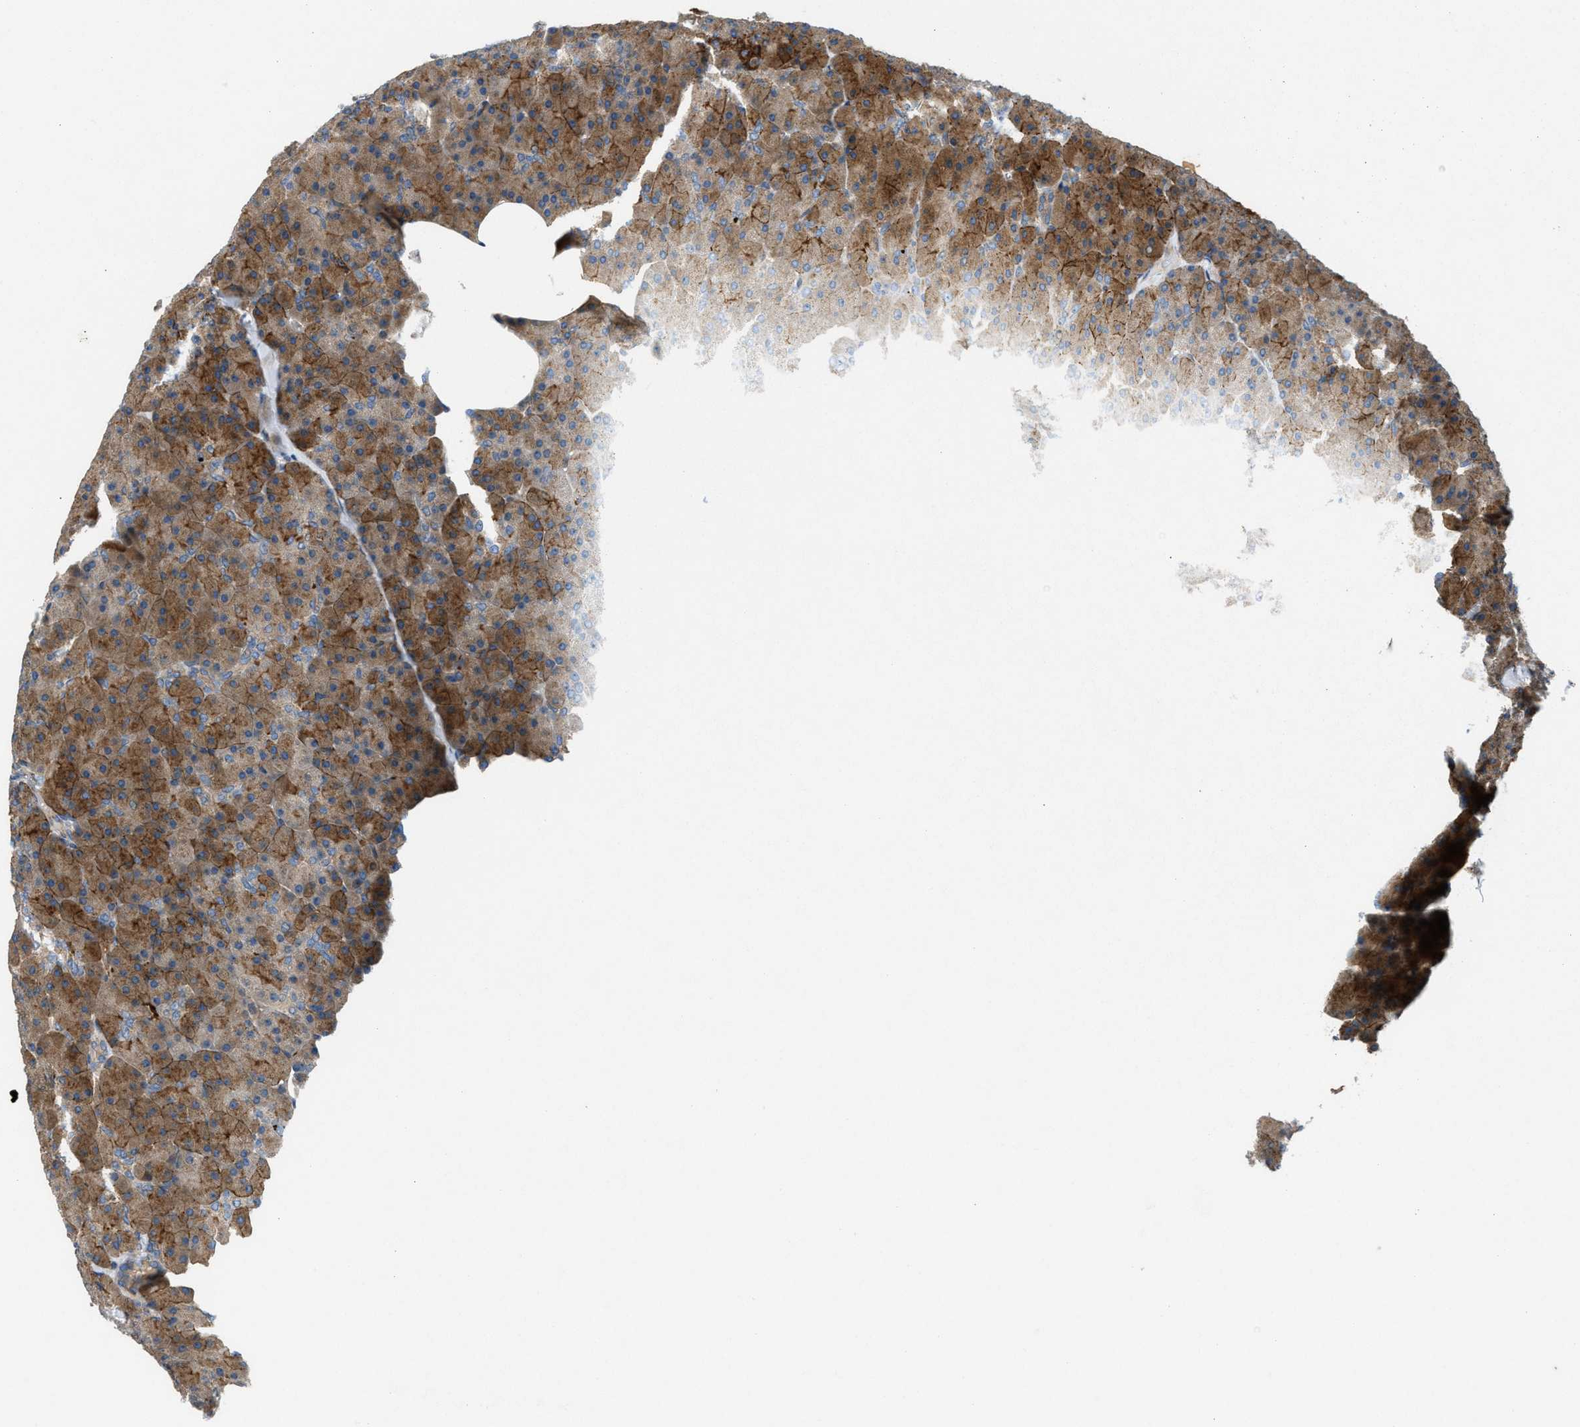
{"staining": {"intensity": "moderate", "quantity": ">75%", "location": "cytoplasmic/membranous"}, "tissue": "pancreas", "cell_type": "Exocrine glandular cells", "image_type": "normal", "snomed": [{"axis": "morphology", "description": "Normal tissue, NOS"}, {"axis": "topography", "description": "Pancreas"}], "caption": "DAB (3,3'-diaminobenzidine) immunohistochemical staining of benign pancreas reveals moderate cytoplasmic/membranous protein positivity in approximately >75% of exocrine glandular cells. (DAB = brown stain, brightfield microscopy at high magnification).", "gene": "CYB5D1", "patient": {"sex": "female", "age": 35}}